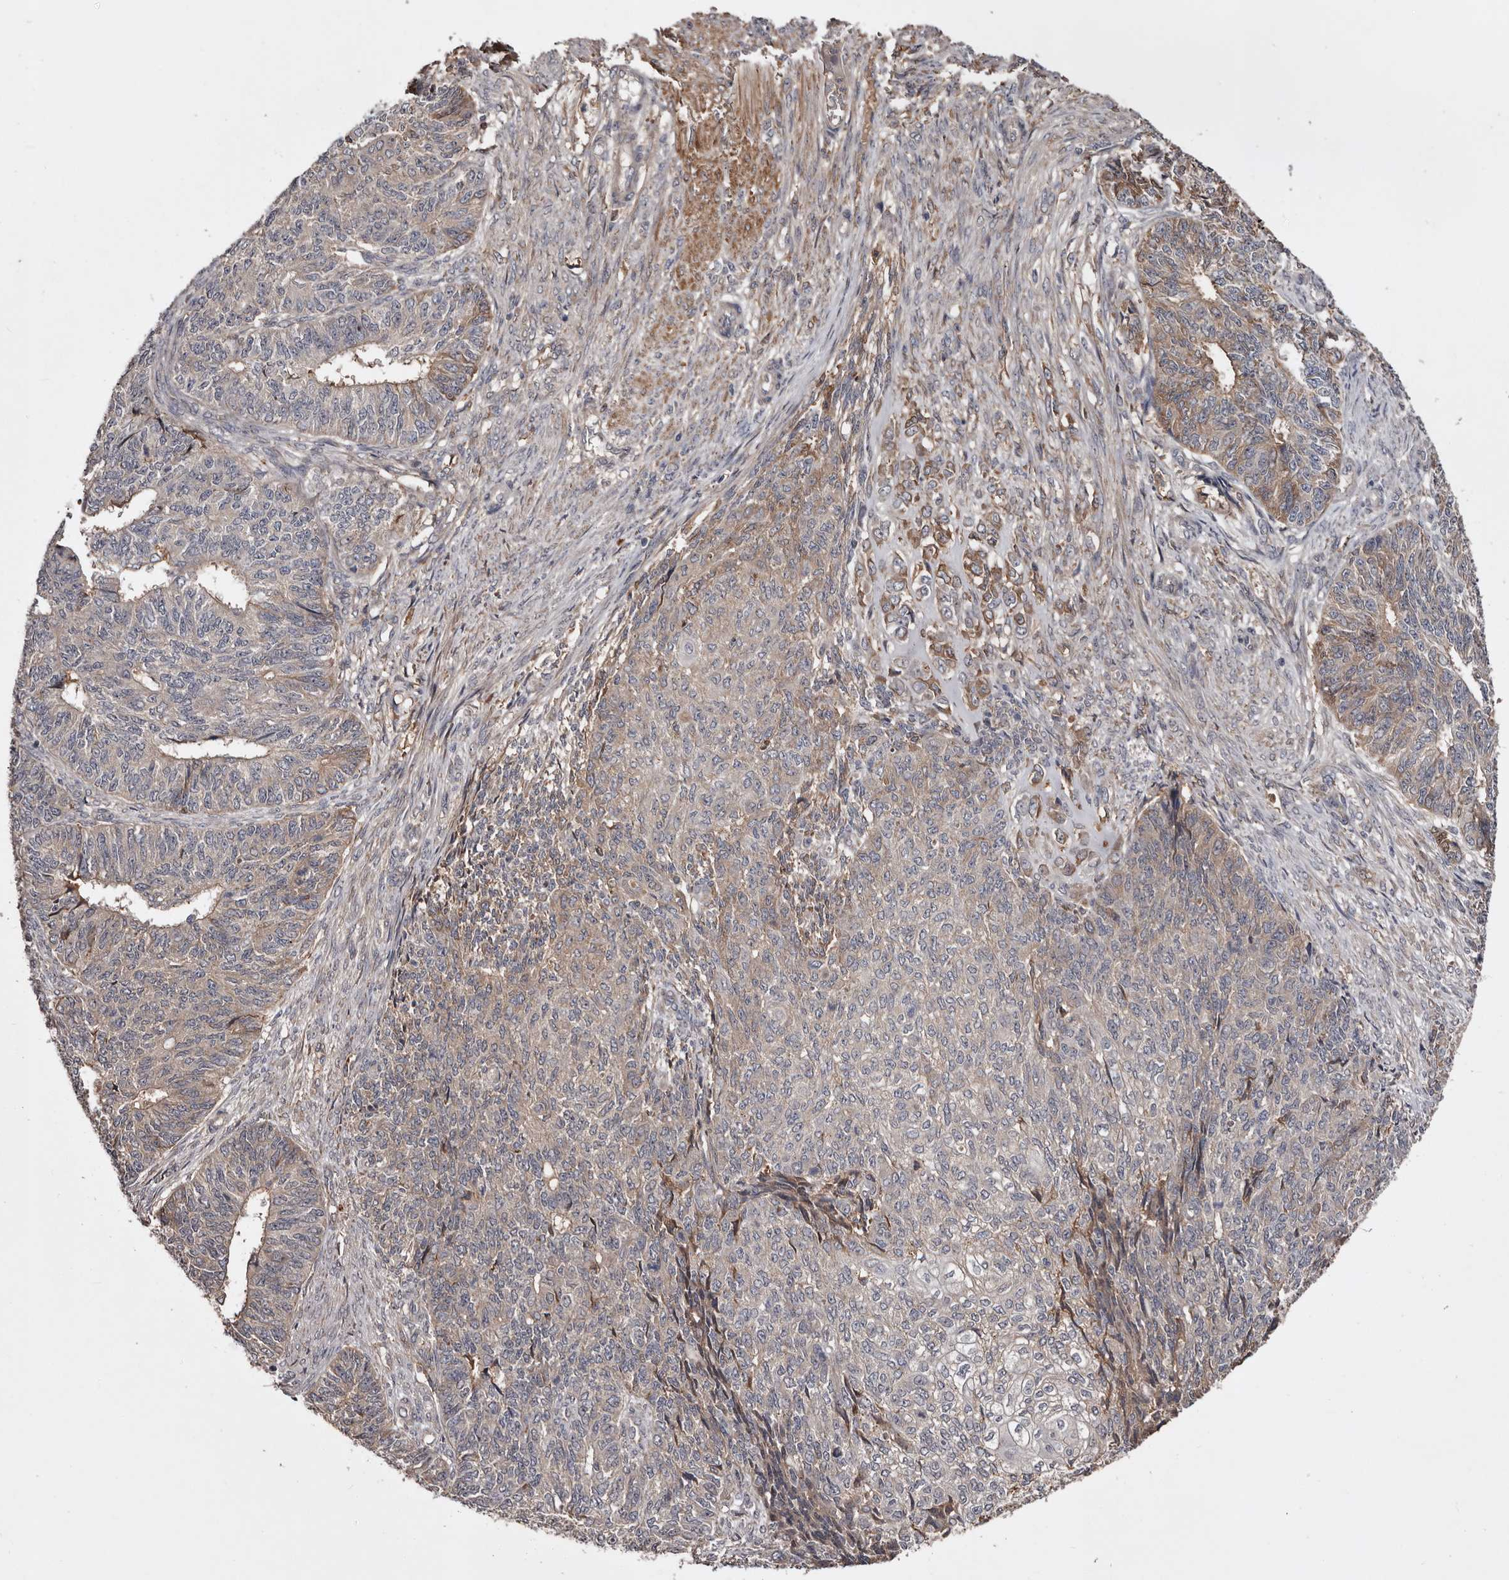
{"staining": {"intensity": "weak", "quantity": "25%-75%", "location": "cytoplasmic/membranous"}, "tissue": "endometrial cancer", "cell_type": "Tumor cells", "image_type": "cancer", "snomed": [{"axis": "morphology", "description": "Adenocarcinoma, NOS"}, {"axis": "topography", "description": "Endometrium"}], "caption": "A high-resolution photomicrograph shows immunohistochemistry staining of endometrial adenocarcinoma, which demonstrates weak cytoplasmic/membranous staining in approximately 25%-75% of tumor cells.", "gene": "CYP1B1", "patient": {"sex": "female", "age": 32}}